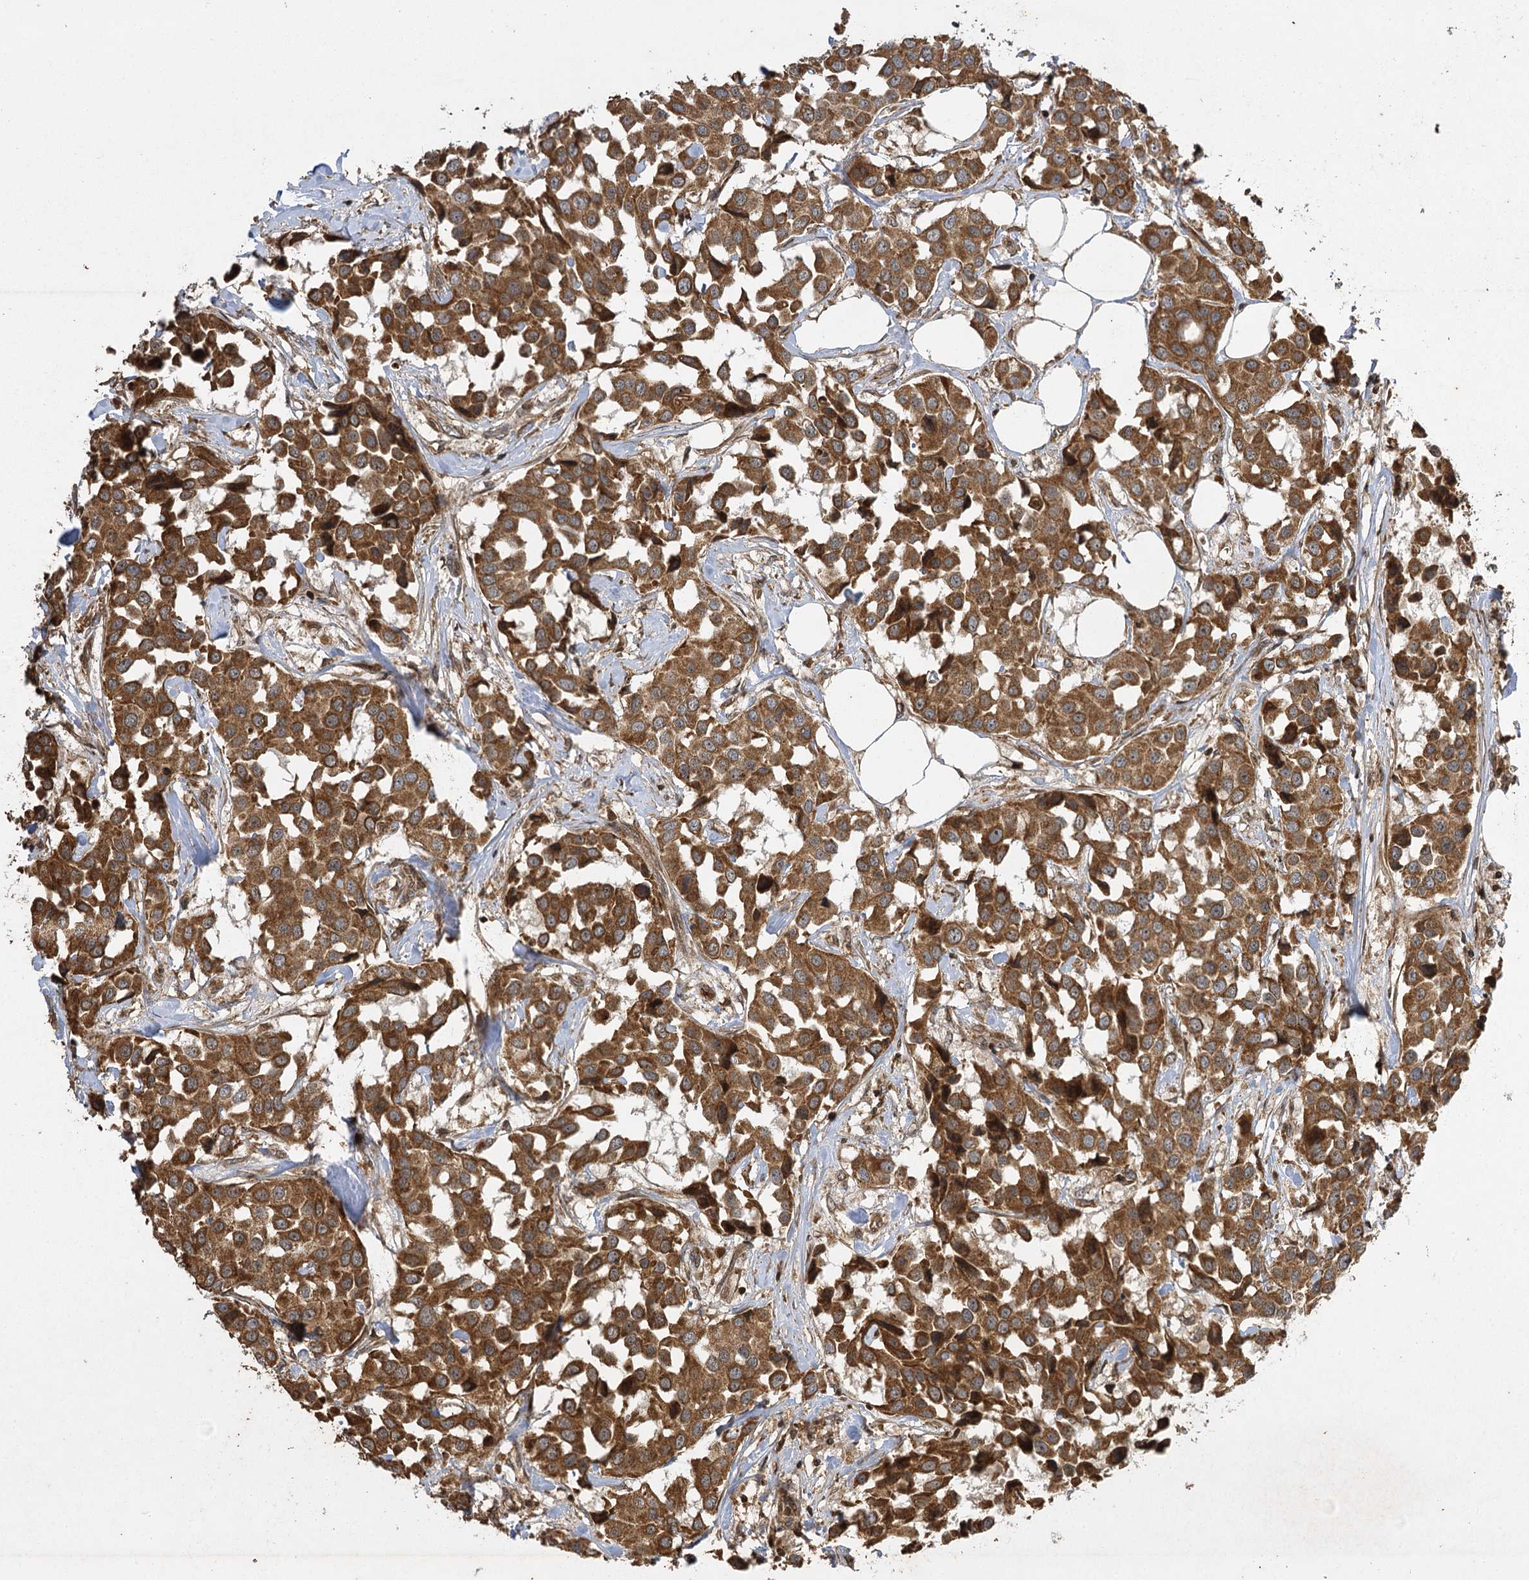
{"staining": {"intensity": "strong", "quantity": ">75%", "location": "cytoplasmic/membranous"}, "tissue": "breast cancer", "cell_type": "Tumor cells", "image_type": "cancer", "snomed": [{"axis": "morphology", "description": "Duct carcinoma"}, {"axis": "topography", "description": "Breast"}], "caption": "A micrograph showing strong cytoplasmic/membranous staining in about >75% of tumor cells in invasive ductal carcinoma (breast), as visualized by brown immunohistochemical staining.", "gene": "IL11RA", "patient": {"sex": "female", "age": 80}}